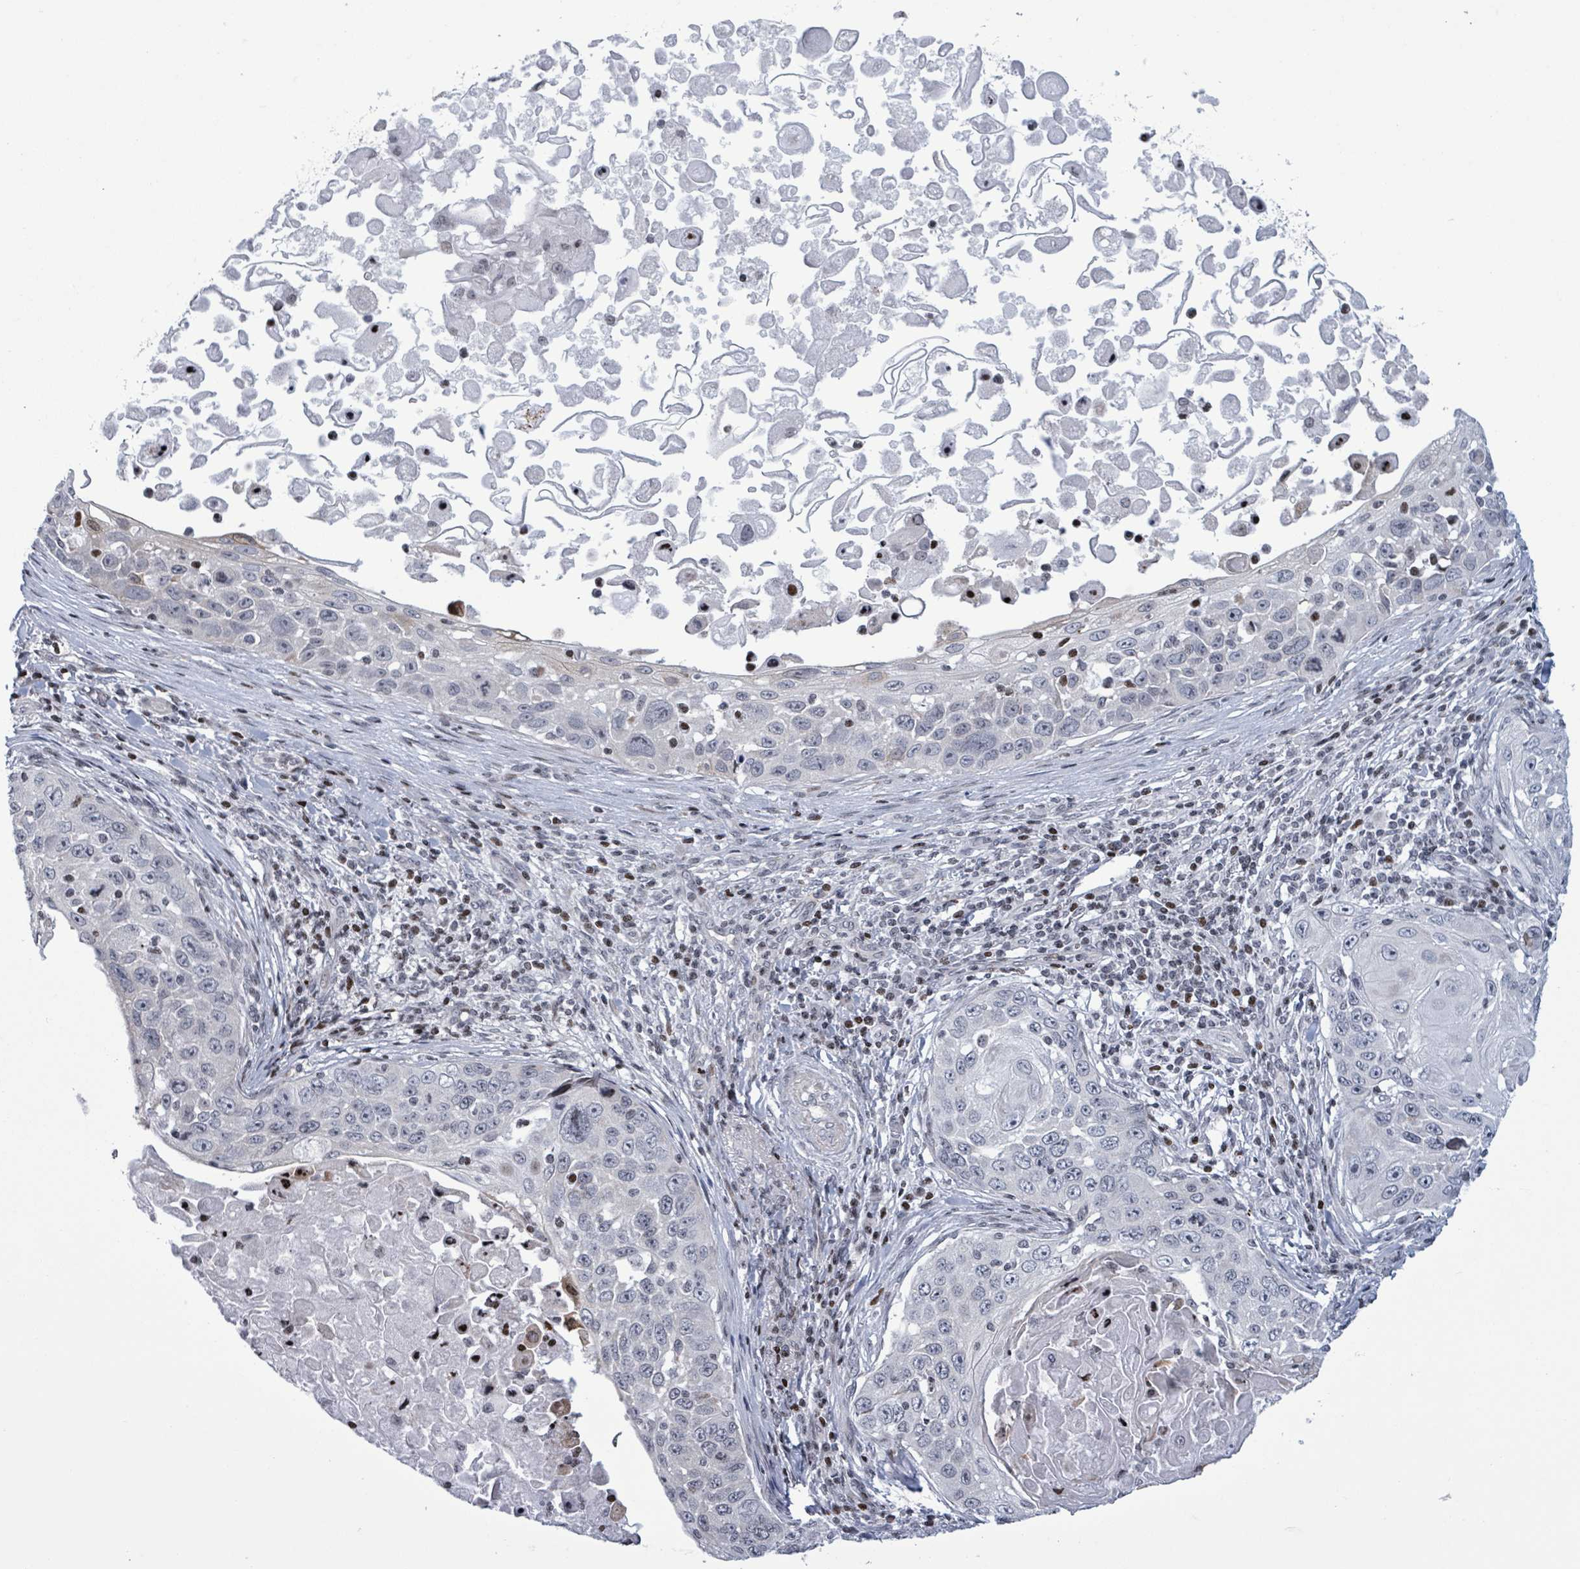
{"staining": {"intensity": "negative", "quantity": "none", "location": "none"}, "tissue": "skin cancer", "cell_type": "Tumor cells", "image_type": "cancer", "snomed": [{"axis": "morphology", "description": "Squamous cell carcinoma, NOS"}, {"axis": "topography", "description": "Skin"}], "caption": "This is an IHC histopathology image of human skin squamous cell carcinoma. There is no positivity in tumor cells.", "gene": "FNDC4", "patient": {"sex": "male", "age": 24}}